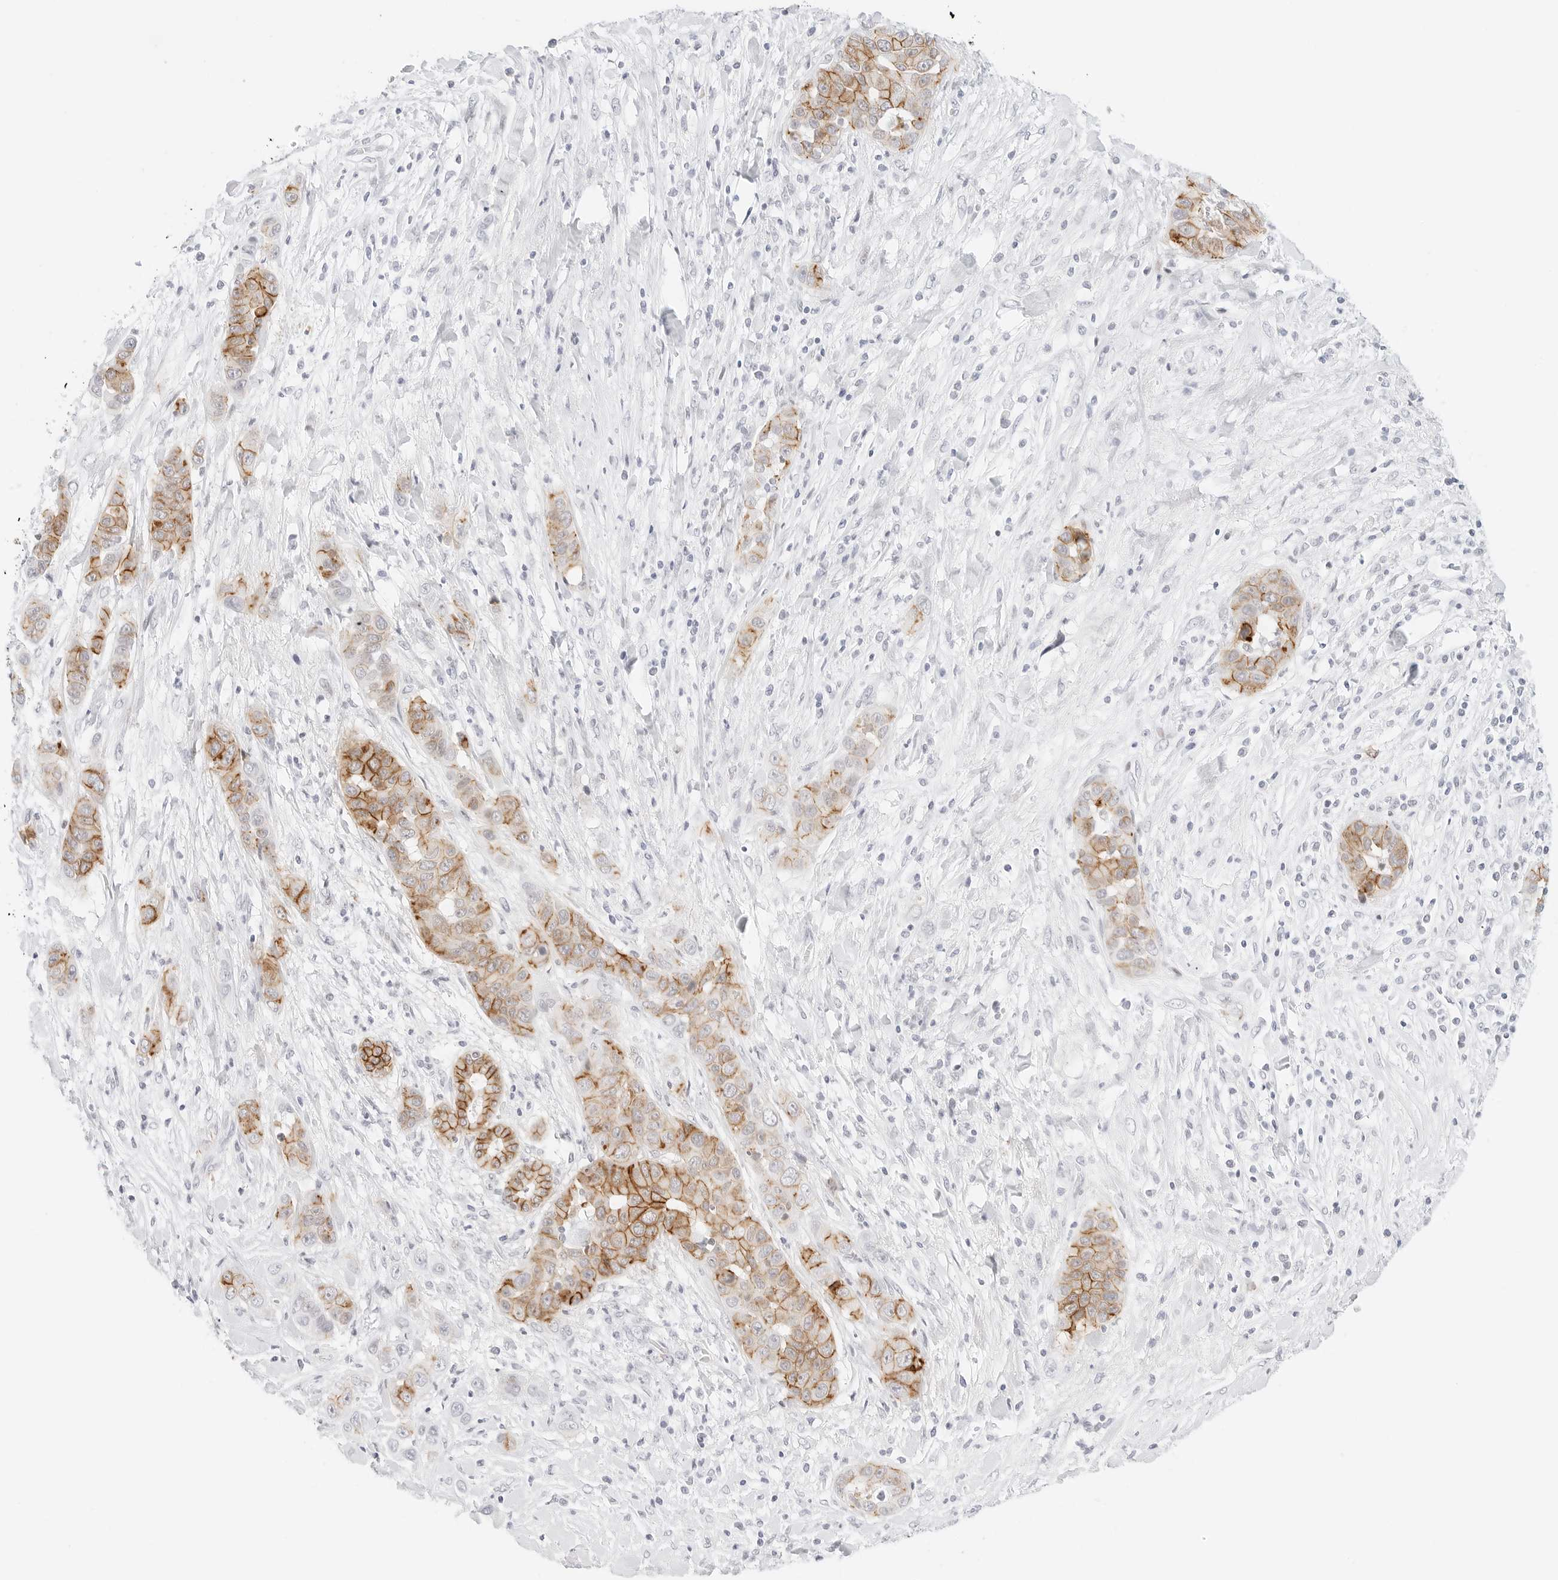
{"staining": {"intensity": "moderate", "quantity": ">75%", "location": "cytoplasmic/membranous"}, "tissue": "liver cancer", "cell_type": "Tumor cells", "image_type": "cancer", "snomed": [{"axis": "morphology", "description": "Cholangiocarcinoma"}, {"axis": "topography", "description": "Liver"}], "caption": "Liver cancer (cholangiocarcinoma) was stained to show a protein in brown. There is medium levels of moderate cytoplasmic/membranous expression in approximately >75% of tumor cells. Nuclei are stained in blue.", "gene": "CDH1", "patient": {"sex": "female", "age": 52}}